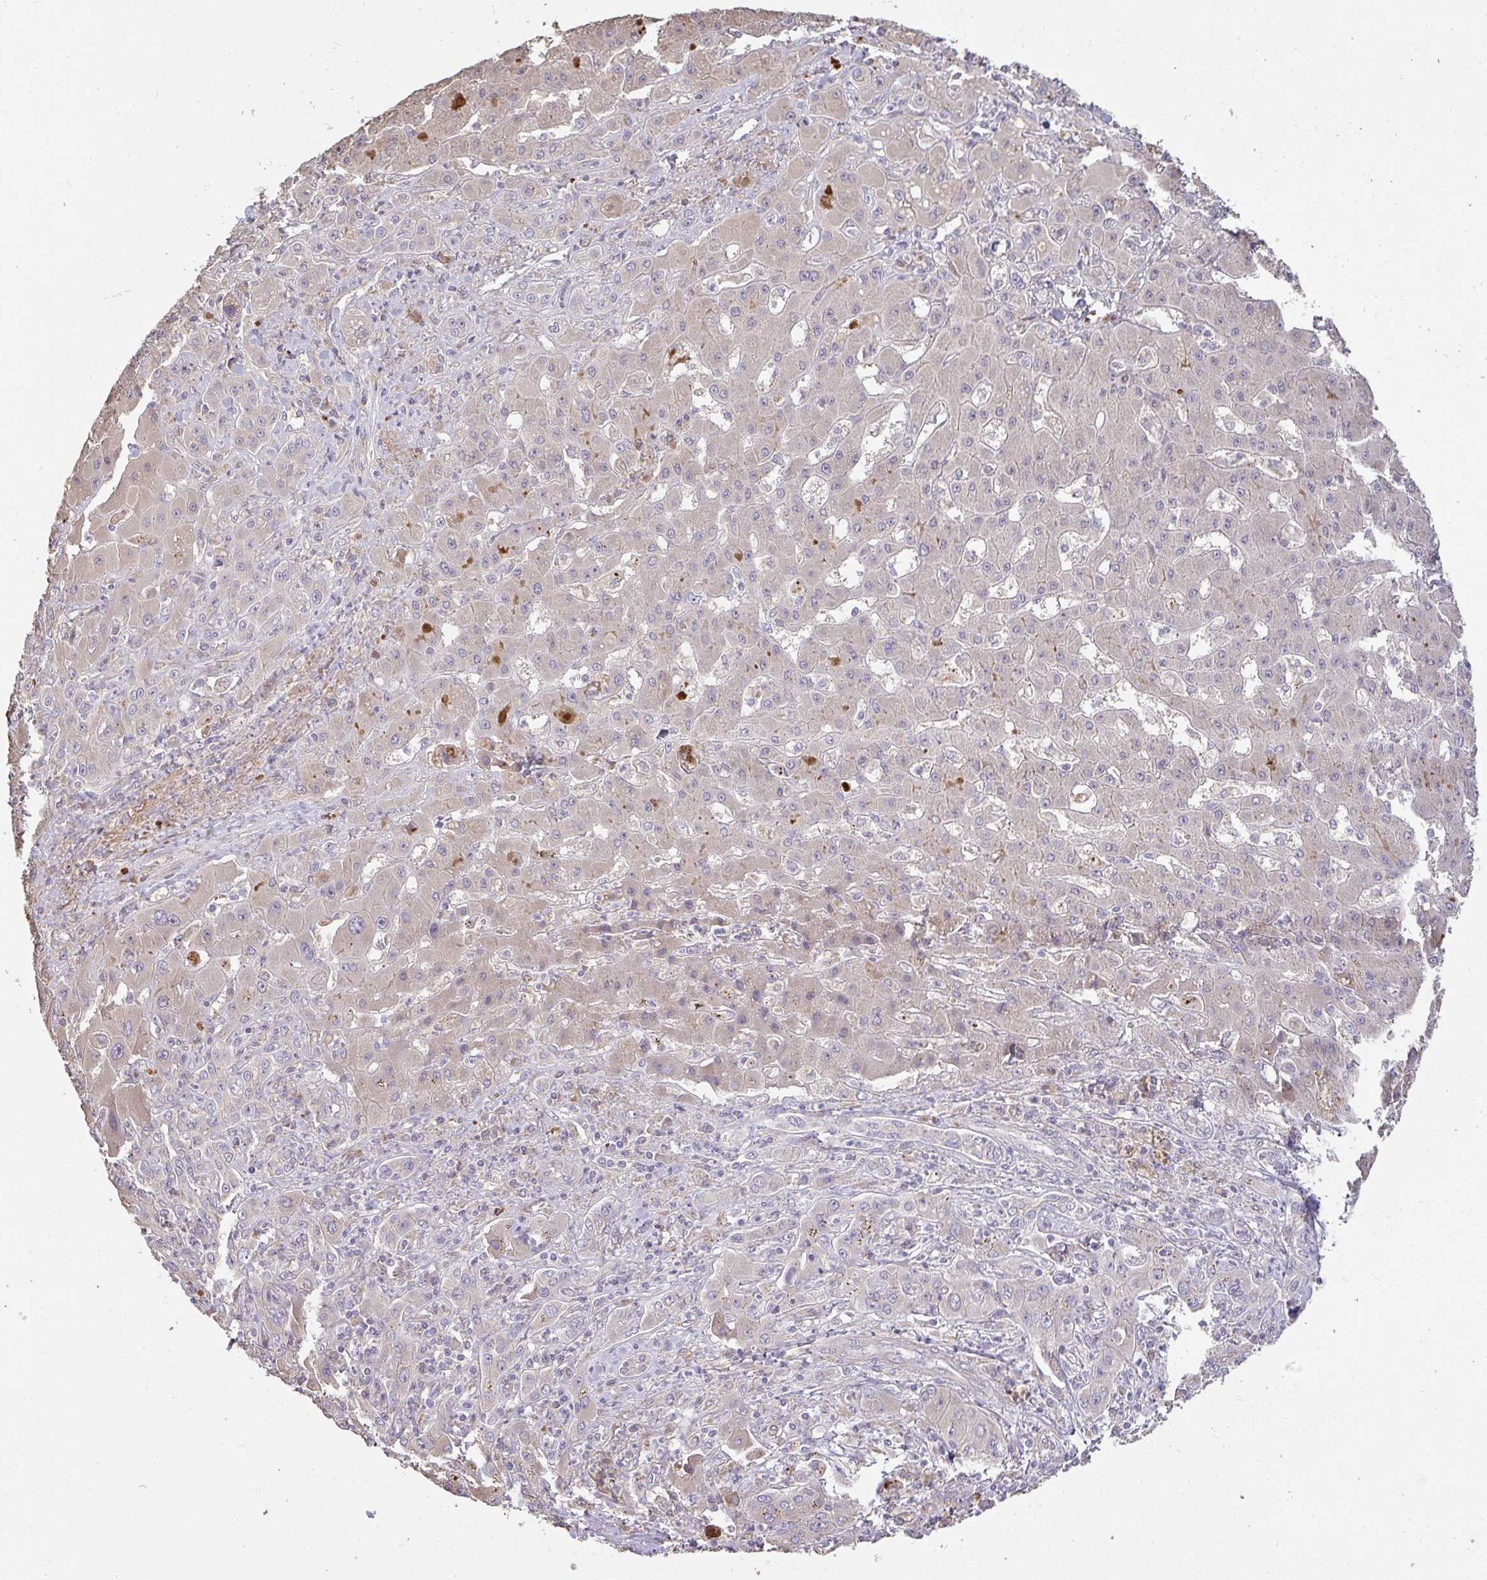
{"staining": {"intensity": "moderate", "quantity": "<25%", "location": "cytoplasmic/membranous"}, "tissue": "liver cancer", "cell_type": "Tumor cells", "image_type": "cancer", "snomed": [{"axis": "morphology", "description": "Cholangiocarcinoma"}, {"axis": "topography", "description": "Liver"}], "caption": "Human liver cancer (cholangiocarcinoma) stained with a protein marker reveals moderate staining in tumor cells.", "gene": "BRINP3", "patient": {"sex": "male", "age": 67}}